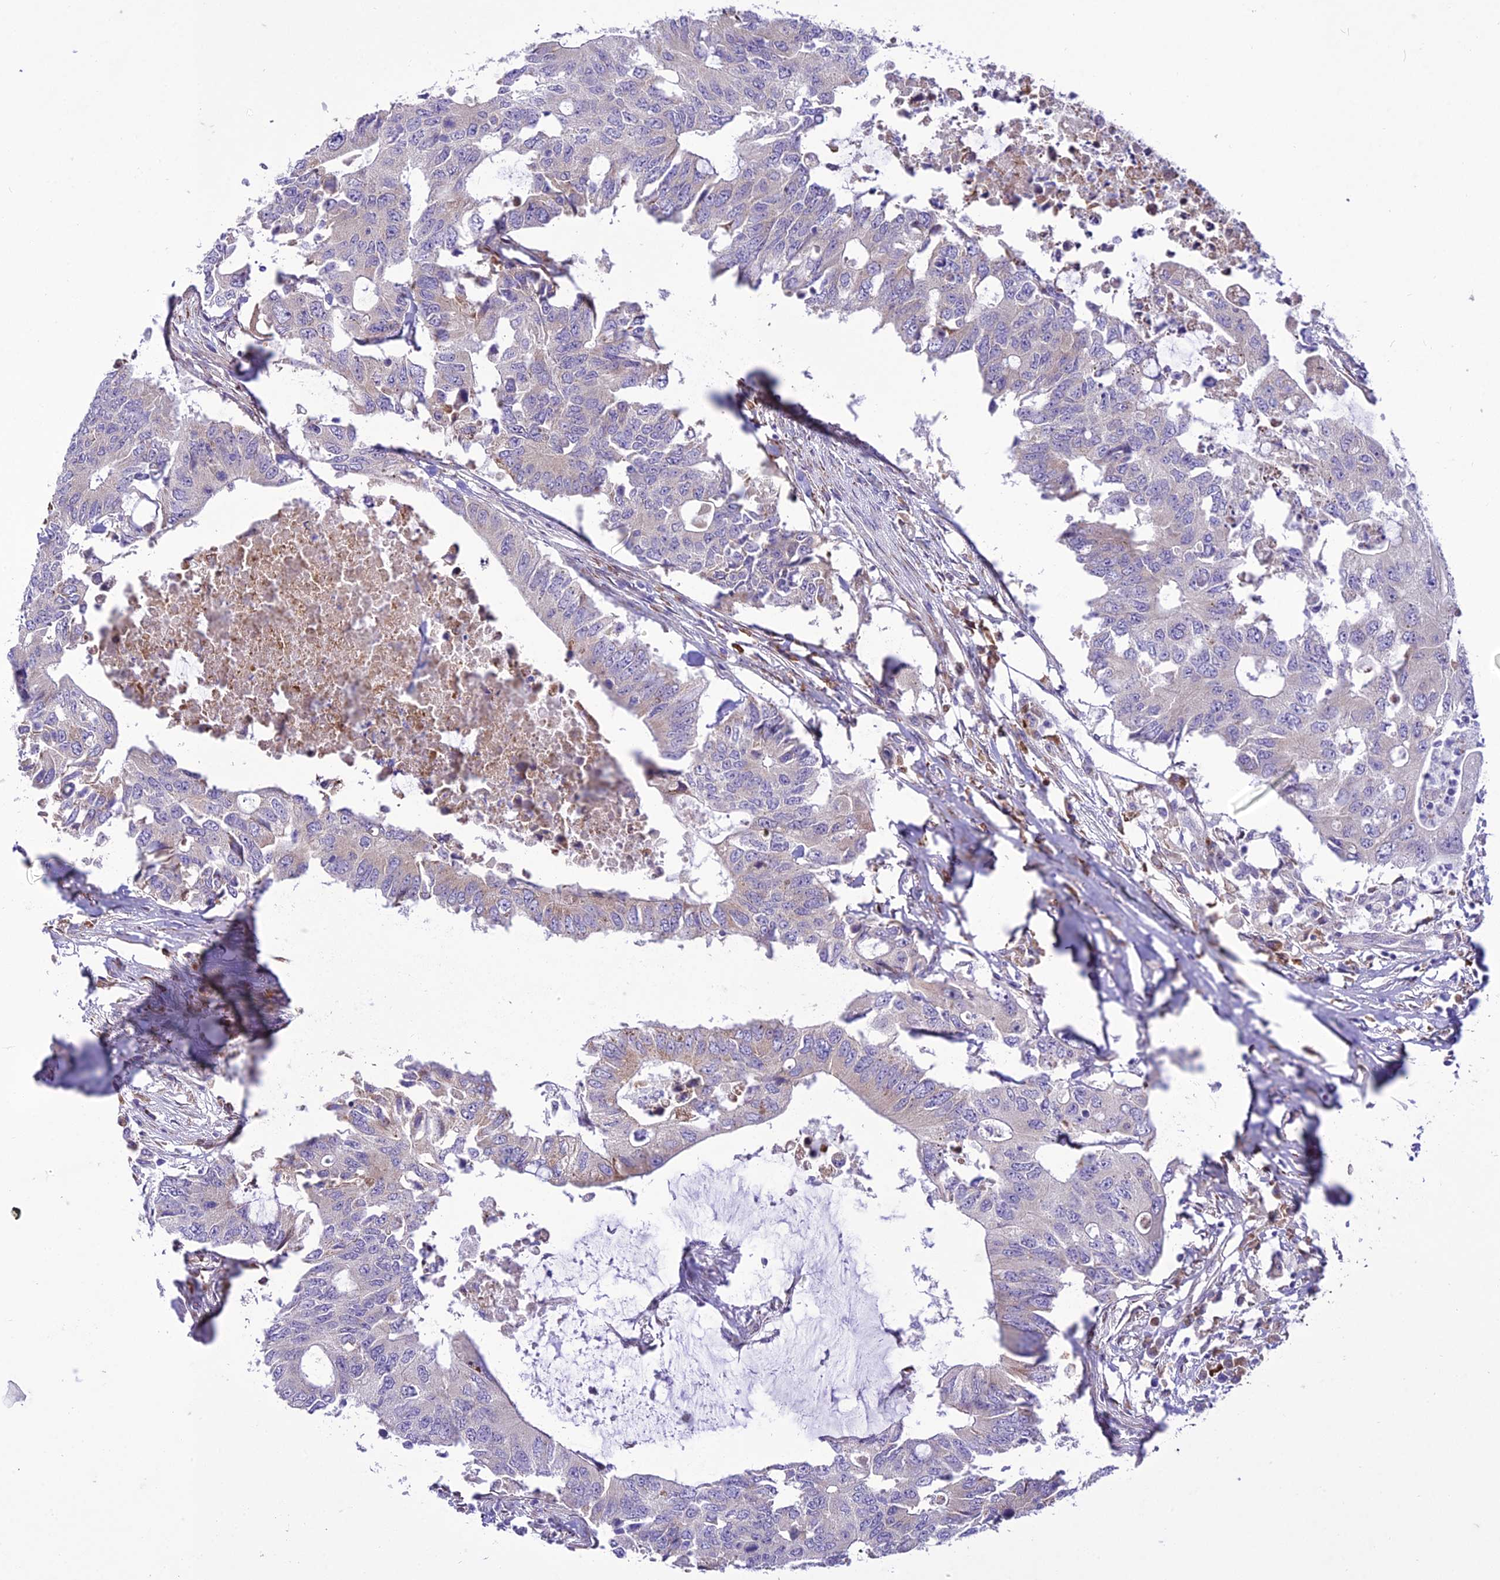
{"staining": {"intensity": "weak", "quantity": "<25%", "location": "cytoplasmic/membranous"}, "tissue": "colorectal cancer", "cell_type": "Tumor cells", "image_type": "cancer", "snomed": [{"axis": "morphology", "description": "Adenocarcinoma, NOS"}, {"axis": "topography", "description": "Colon"}], "caption": "Colorectal cancer was stained to show a protein in brown. There is no significant staining in tumor cells.", "gene": "NEURL2", "patient": {"sex": "male", "age": 71}}